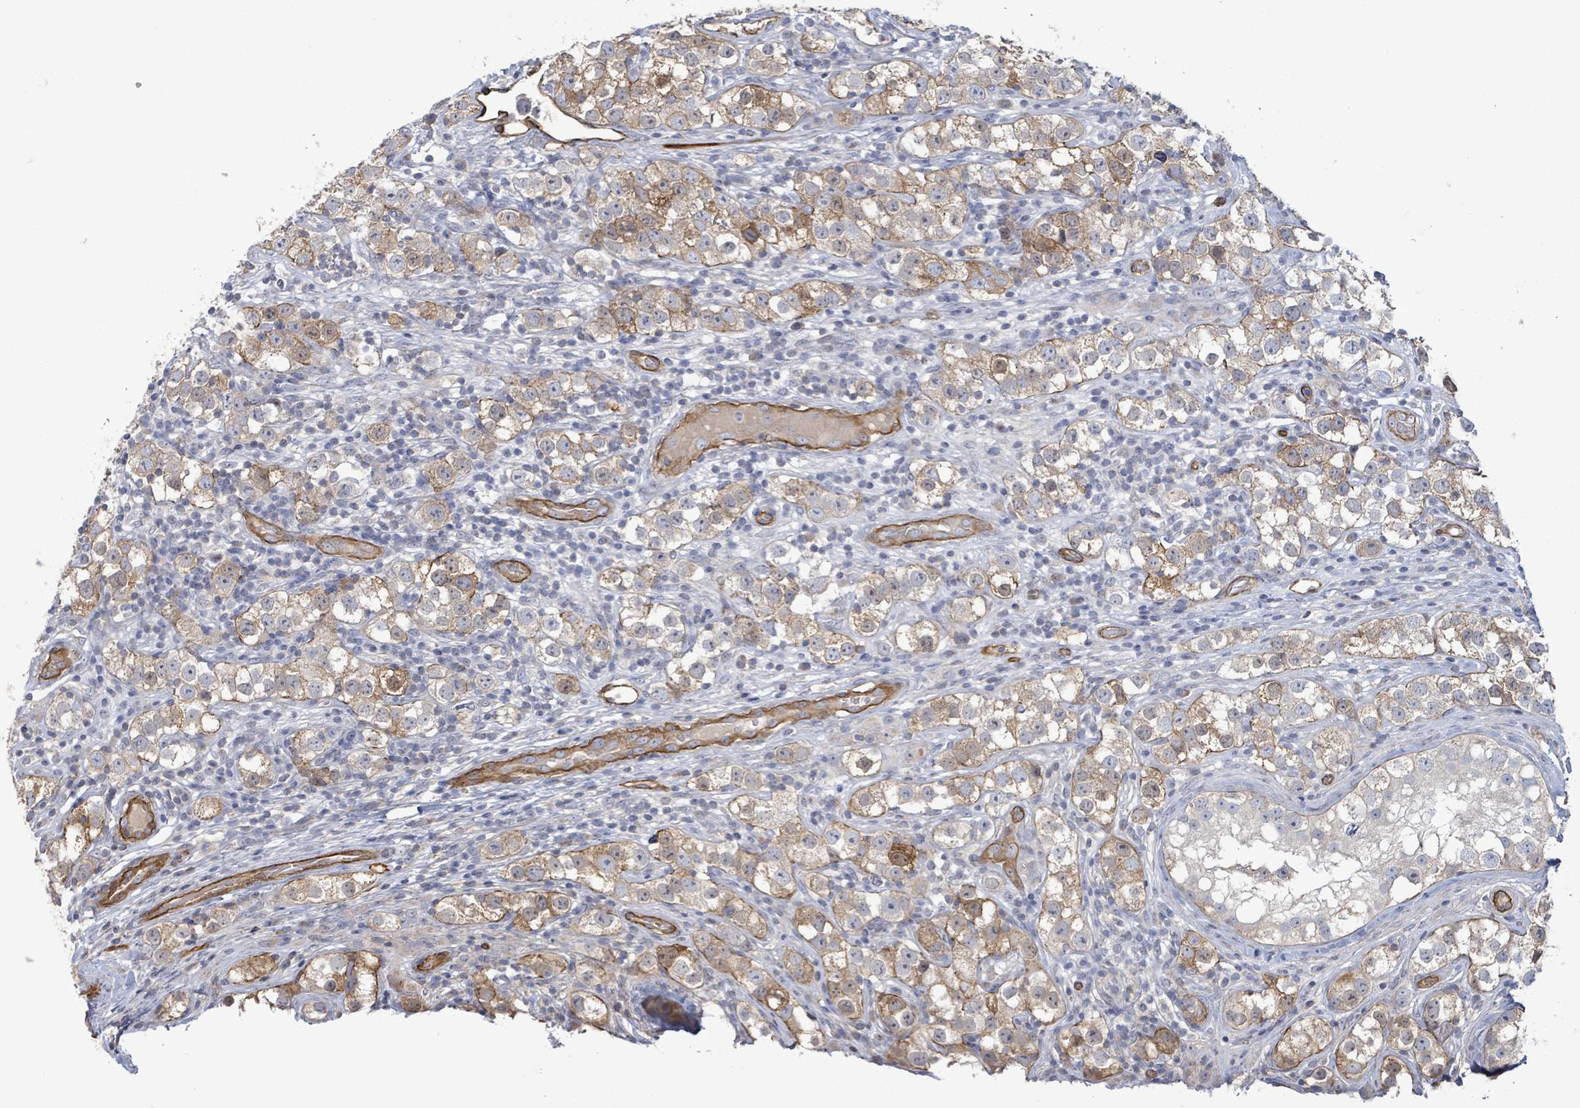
{"staining": {"intensity": "moderate", "quantity": ">75%", "location": "cytoplasmic/membranous"}, "tissue": "testis cancer", "cell_type": "Tumor cells", "image_type": "cancer", "snomed": [{"axis": "morphology", "description": "Seminoma, NOS"}, {"axis": "topography", "description": "Testis"}], "caption": "Immunohistochemical staining of human testis cancer reveals medium levels of moderate cytoplasmic/membranous protein staining in approximately >75% of tumor cells.", "gene": "KANK3", "patient": {"sex": "male", "age": 28}}